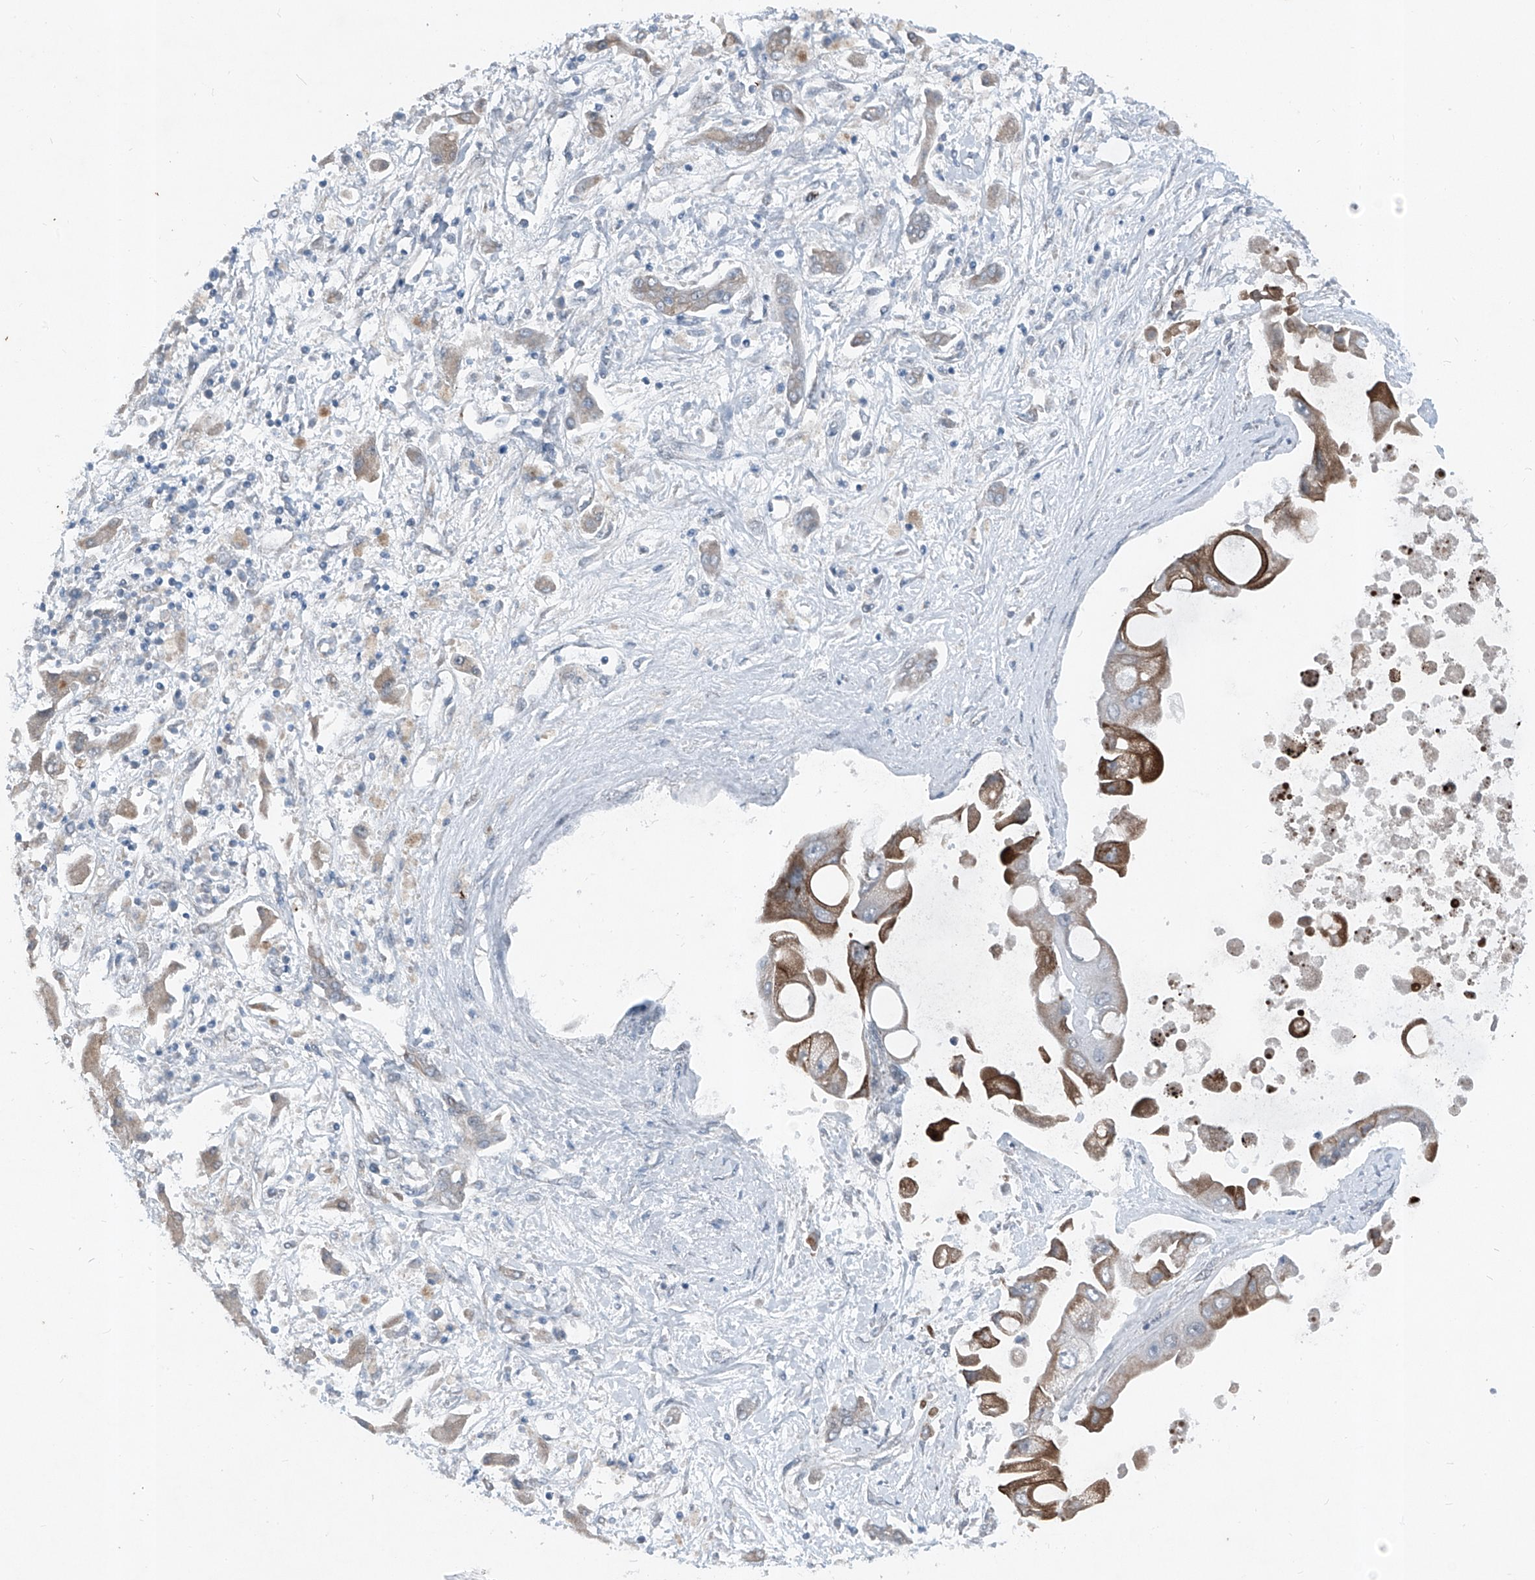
{"staining": {"intensity": "moderate", "quantity": ">75%", "location": "cytoplasmic/membranous"}, "tissue": "liver cancer", "cell_type": "Tumor cells", "image_type": "cancer", "snomed": [{"axis": "morphology", "description": "Cholangiocarcinoma"}, {"axis": "topography", "description": "Liver"}], "caption": "This is a micrograph of IHC staining of liver cancer, which shows moderate expression in the cytoplasmic/membranous of tumor cells.", "gene": "DYRK1B", "patient": {"sex": "male", "age": 50}}